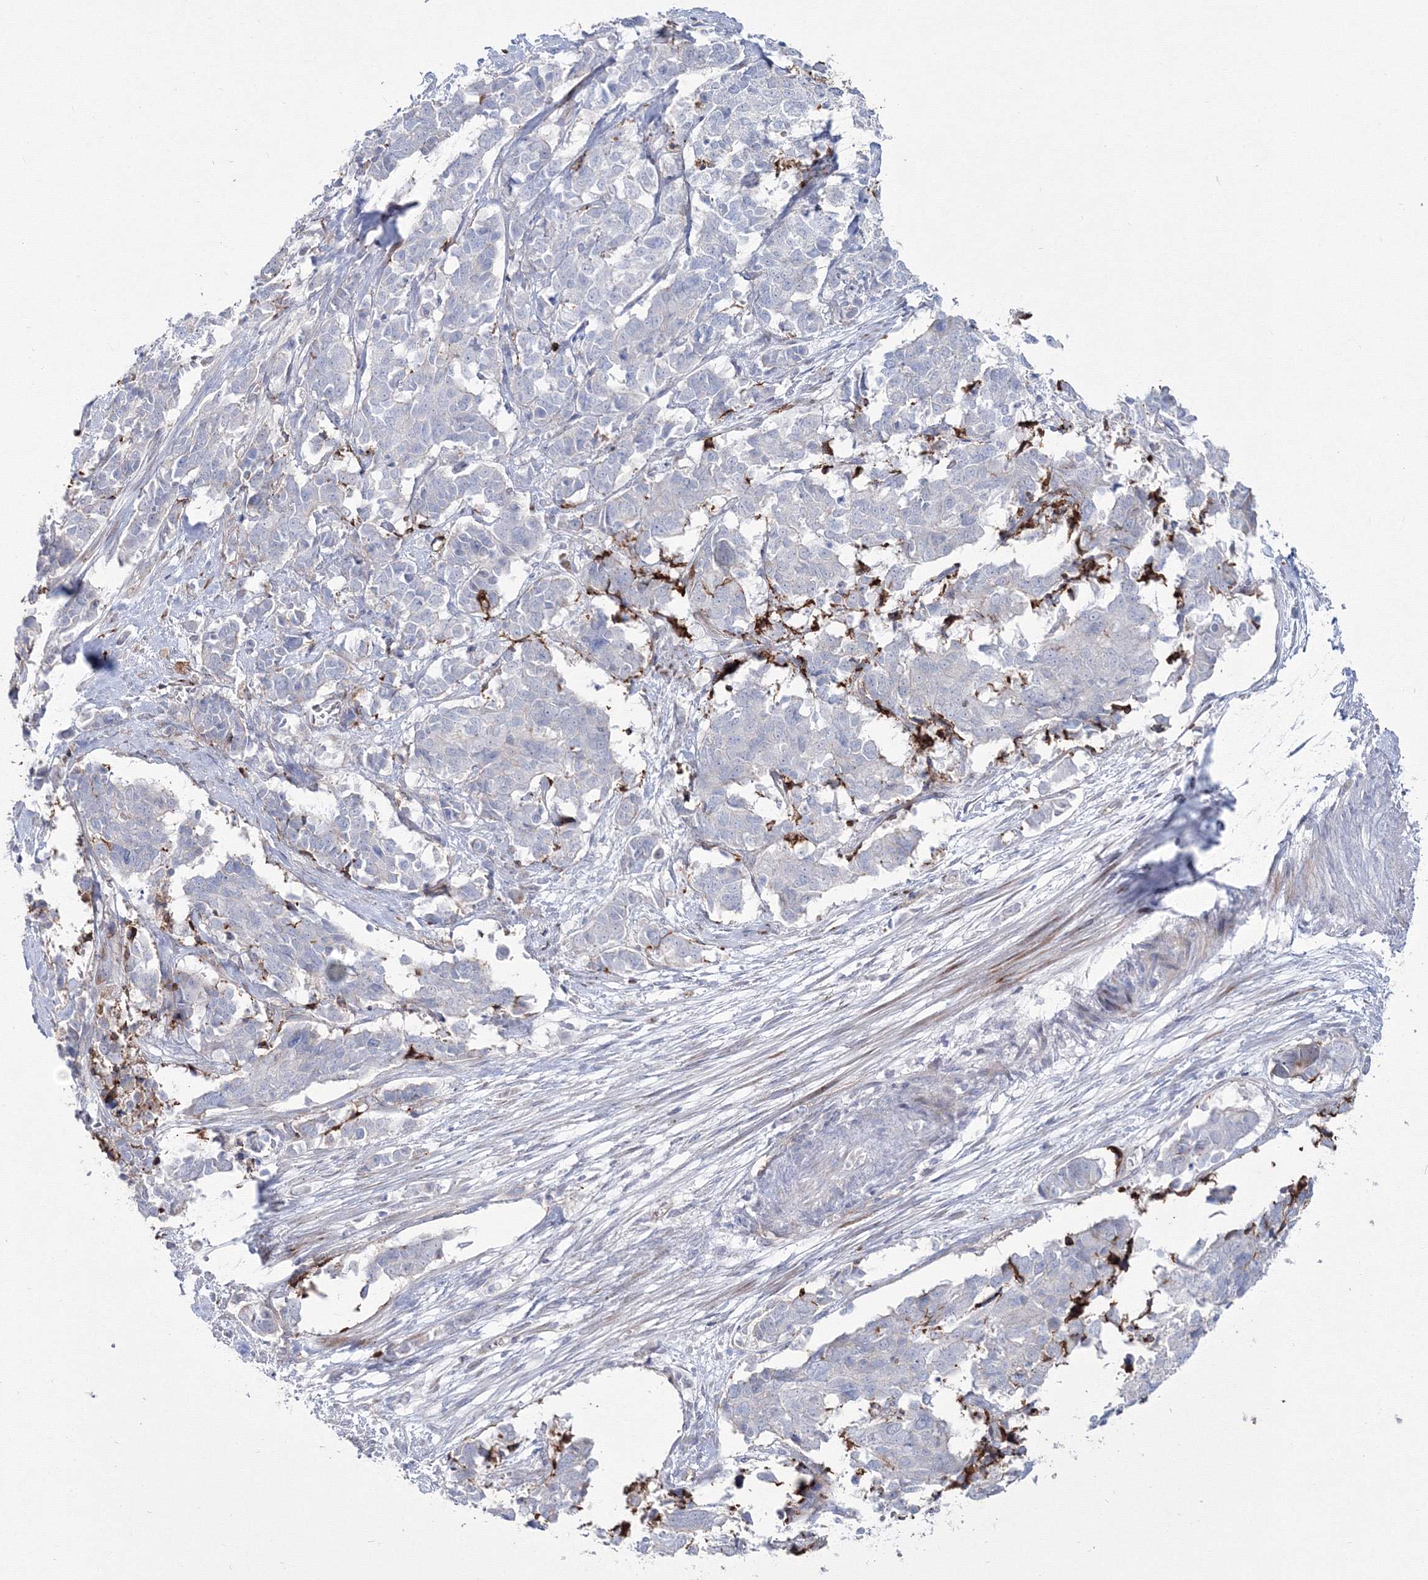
{"staining": {"intensity": "negative", "quantity": "none", "location": "none"}, "tissue": "cervical cancer", "cell_type": "Tumor cells", "image_type": "cancer", "snomed": [{"axis": "morphology", "description": "Normal tissue, NOS"}, {"axis": "morphology", "description": "Squamous cell carcinoma, NOS"}, {"axis": "topography", "description": "Cervix"}], "caption": "Cervical cancer was stained to show a protein in brown. There is no significant positivity in tumor cells.", "gene": "HYAL2", "patient": {"sex": "female", "age": 35}}